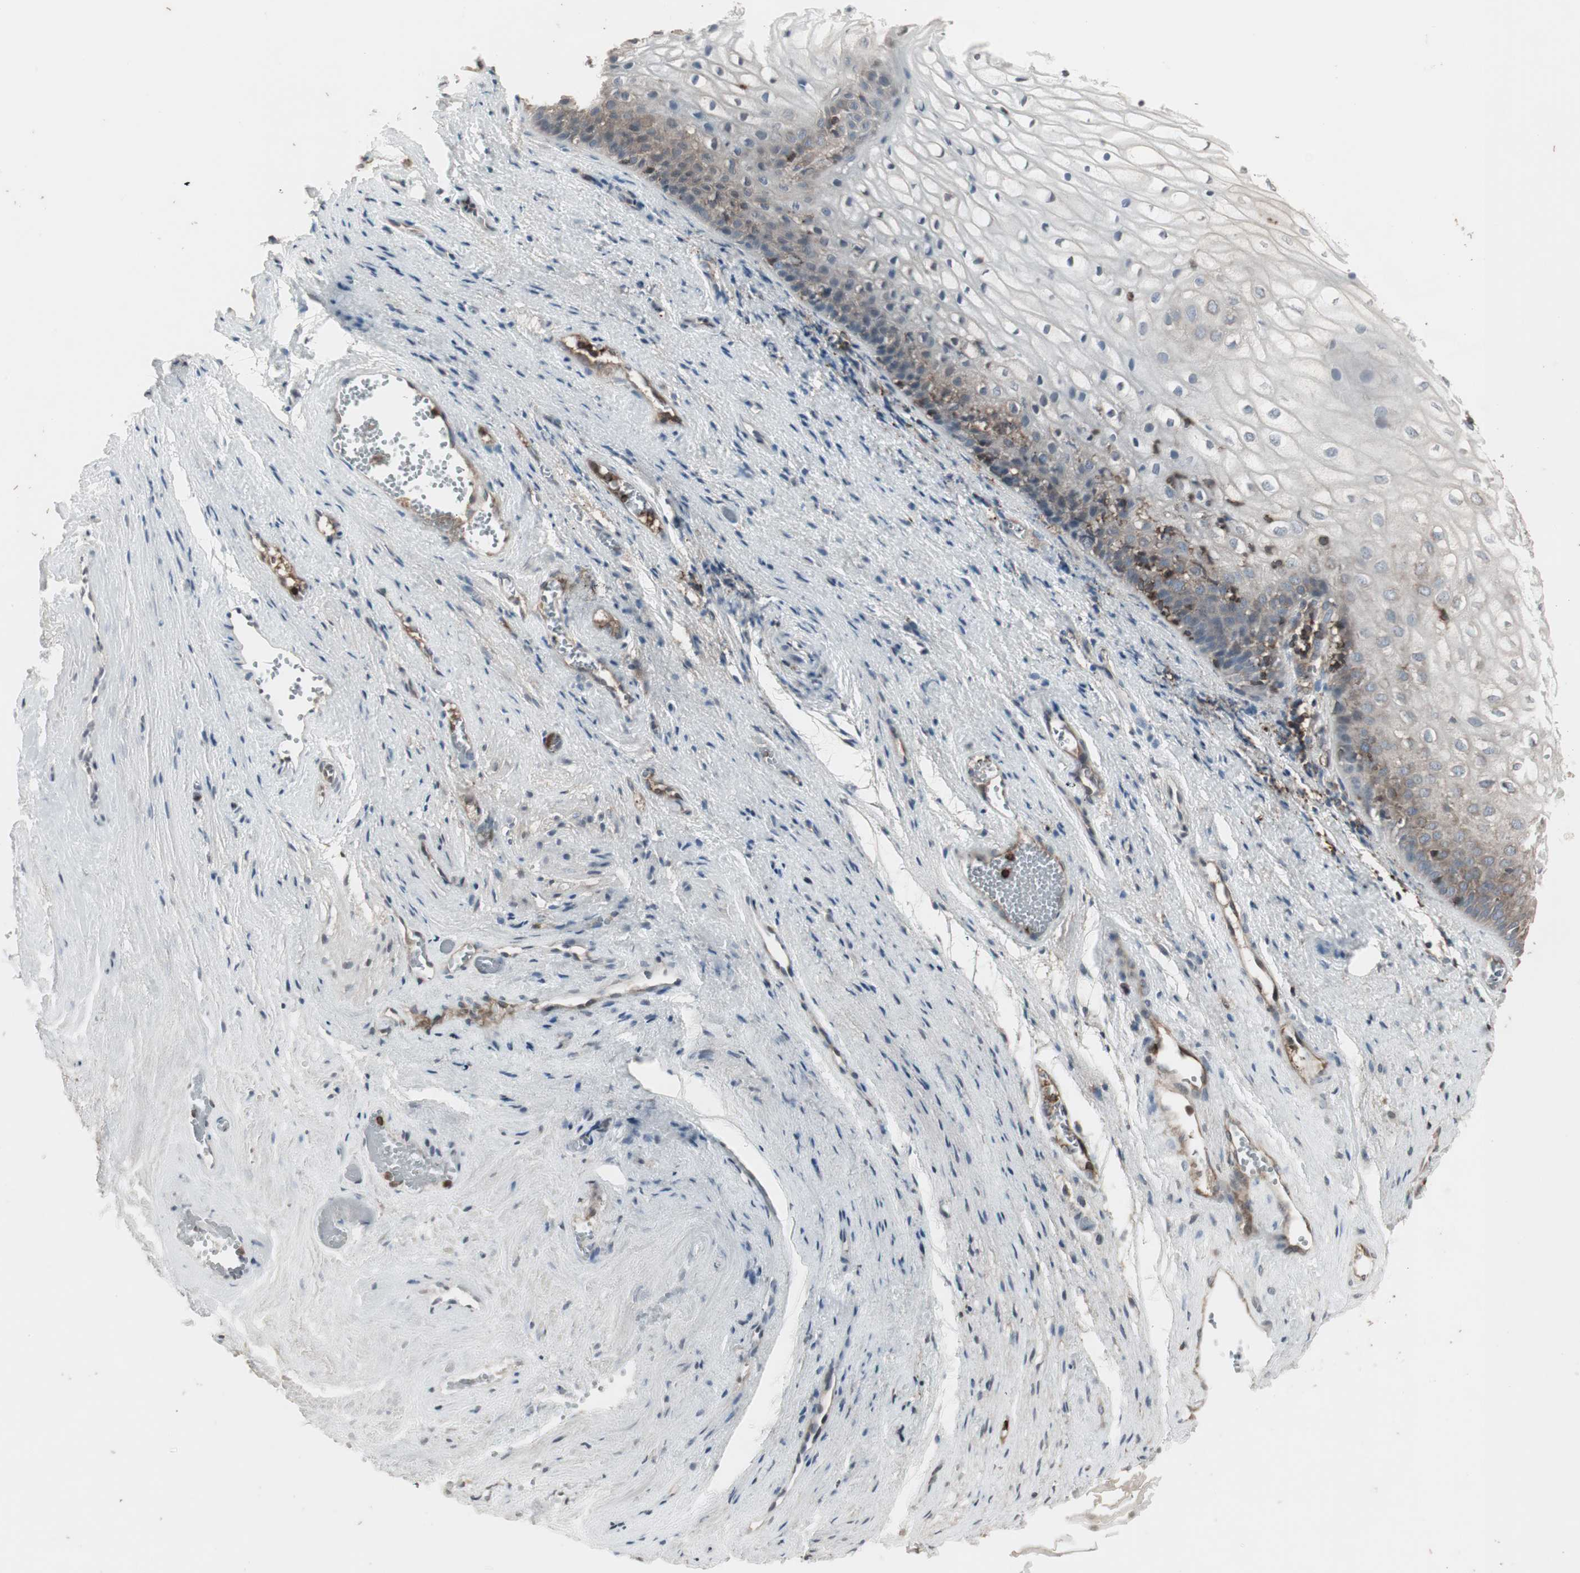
{"staining": {"intensity": "weak", "quantity": "<25%", "location": "cytoplasmic/membranous"}, "tissue": "vagina", "cell_type": "Squamous epithelial cells", "image_type": "normal", "snomed": [{"axis": "morphology", "description": "Normal tissue, NOS"}, {"axis": "topography", "description": "Vagina"}], "caption": "Immunohistochemistry of unremarkable vagina displays no positivity in squamous epithelial cells. (Brightfield microscopy of DAB immunohistochemistry at high magnification).", "gene": "ARHGEF1", "patient": {"sex": "female", "age": 34}}